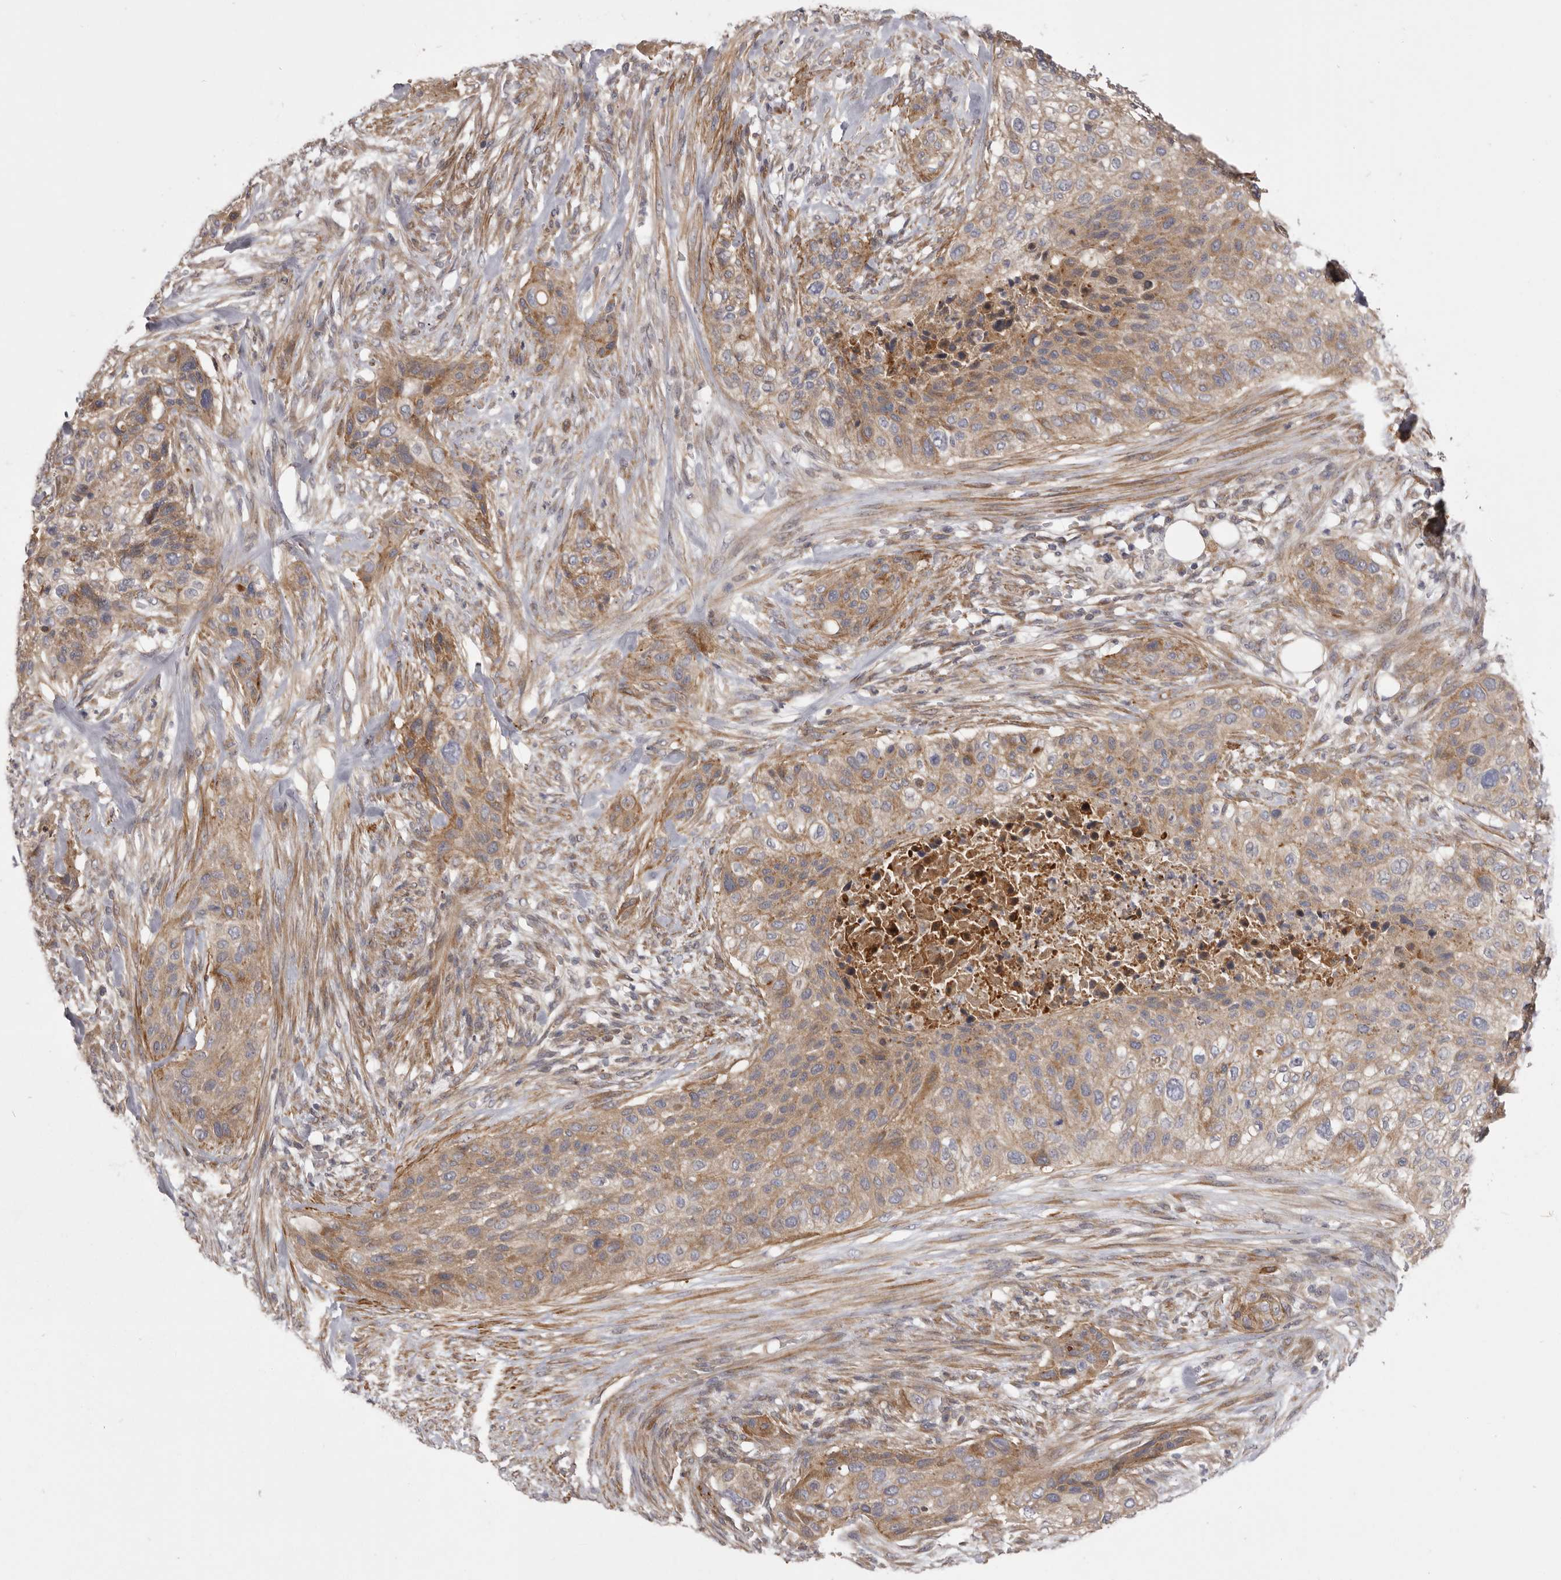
{"staining": {"intensity": "moderate", "quantity": ">75%", "location": "cytoplasmic/membranous"}, "tissue": "urothelial cancer", "cell_type": "Tumor cells", "image_type": "cancer", "snomed": [{"axis": "morphology", "description": "Urothelial carcinoma, High grade"}, {"axis": "topography", "description": "Urinary bladder"}], "caption": "A medium amount of moderate cytoplasmic/membranous expression is appreciated in approximately >75% of tumor cells in urothelial cancer tissue.", "gene": "VPS45", "patient": {"sex": "male", "age": 35}}